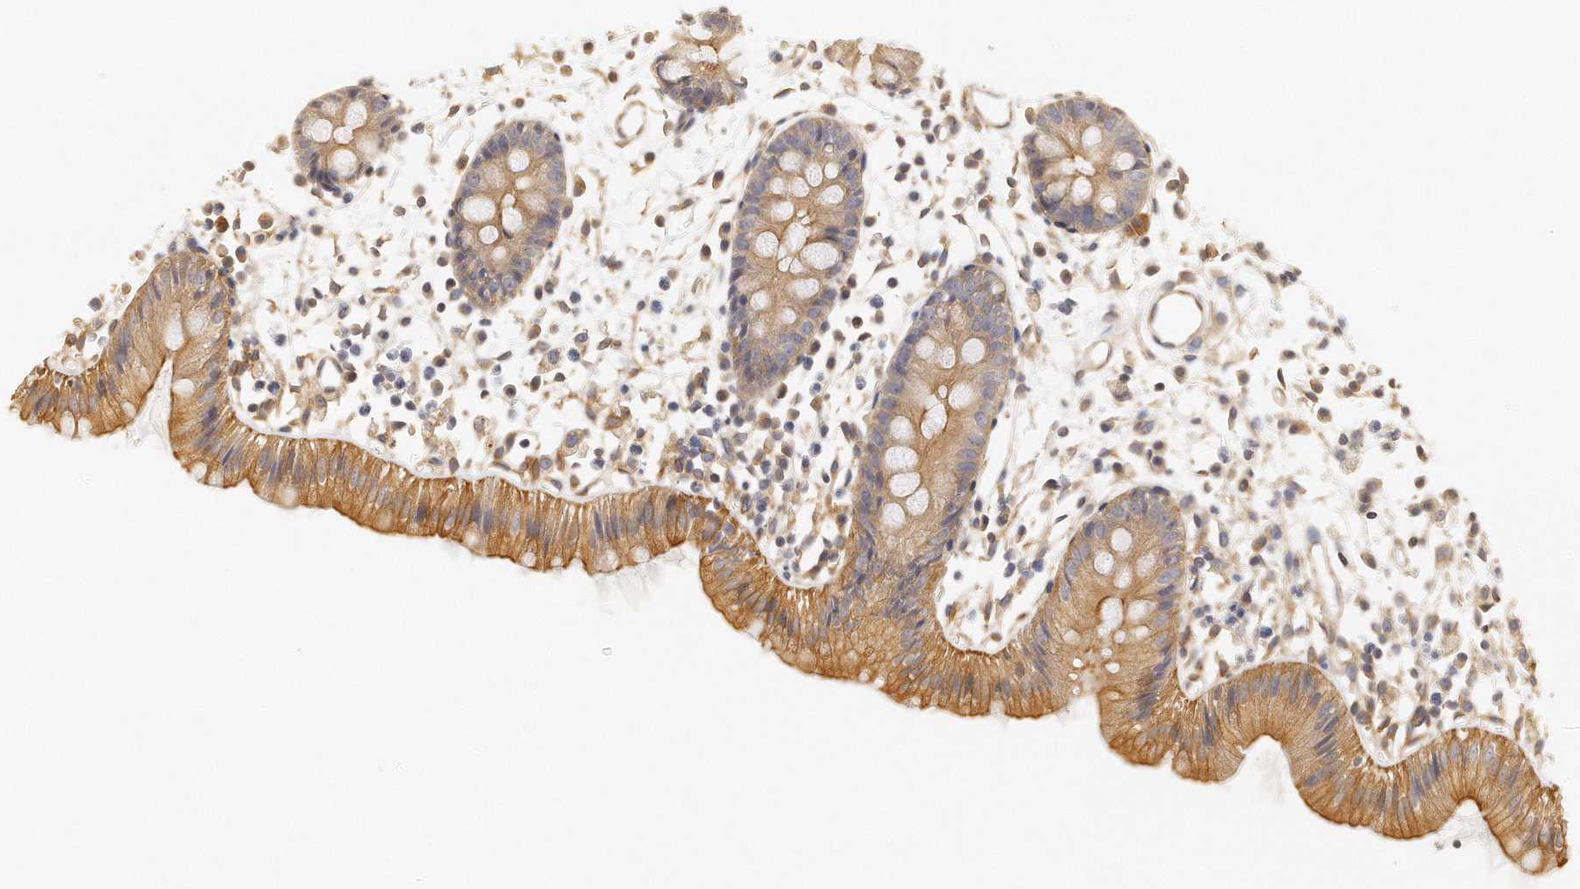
{"staining": {"intensity": "moderate", "quantity": ">75%", "location": "cytoplasmic/membranous"}, "tissue": "colon", "cell_type": "Endothelial cells", "image_type": "normal", "snomed": [{"axis": "morphology", "description": "Normal tissue, NOS"}, {"axis": "topography", "description": "Colon"}], "caption": "The image reveals a brown stain indicating the presence of a protein in the cytoplasmic/membranous of endothelial cells in colon. (IHC, brightfield microscopy, high magnification).", "gene": "CHST7", "patient": {"sex": "male", "age": 14}}